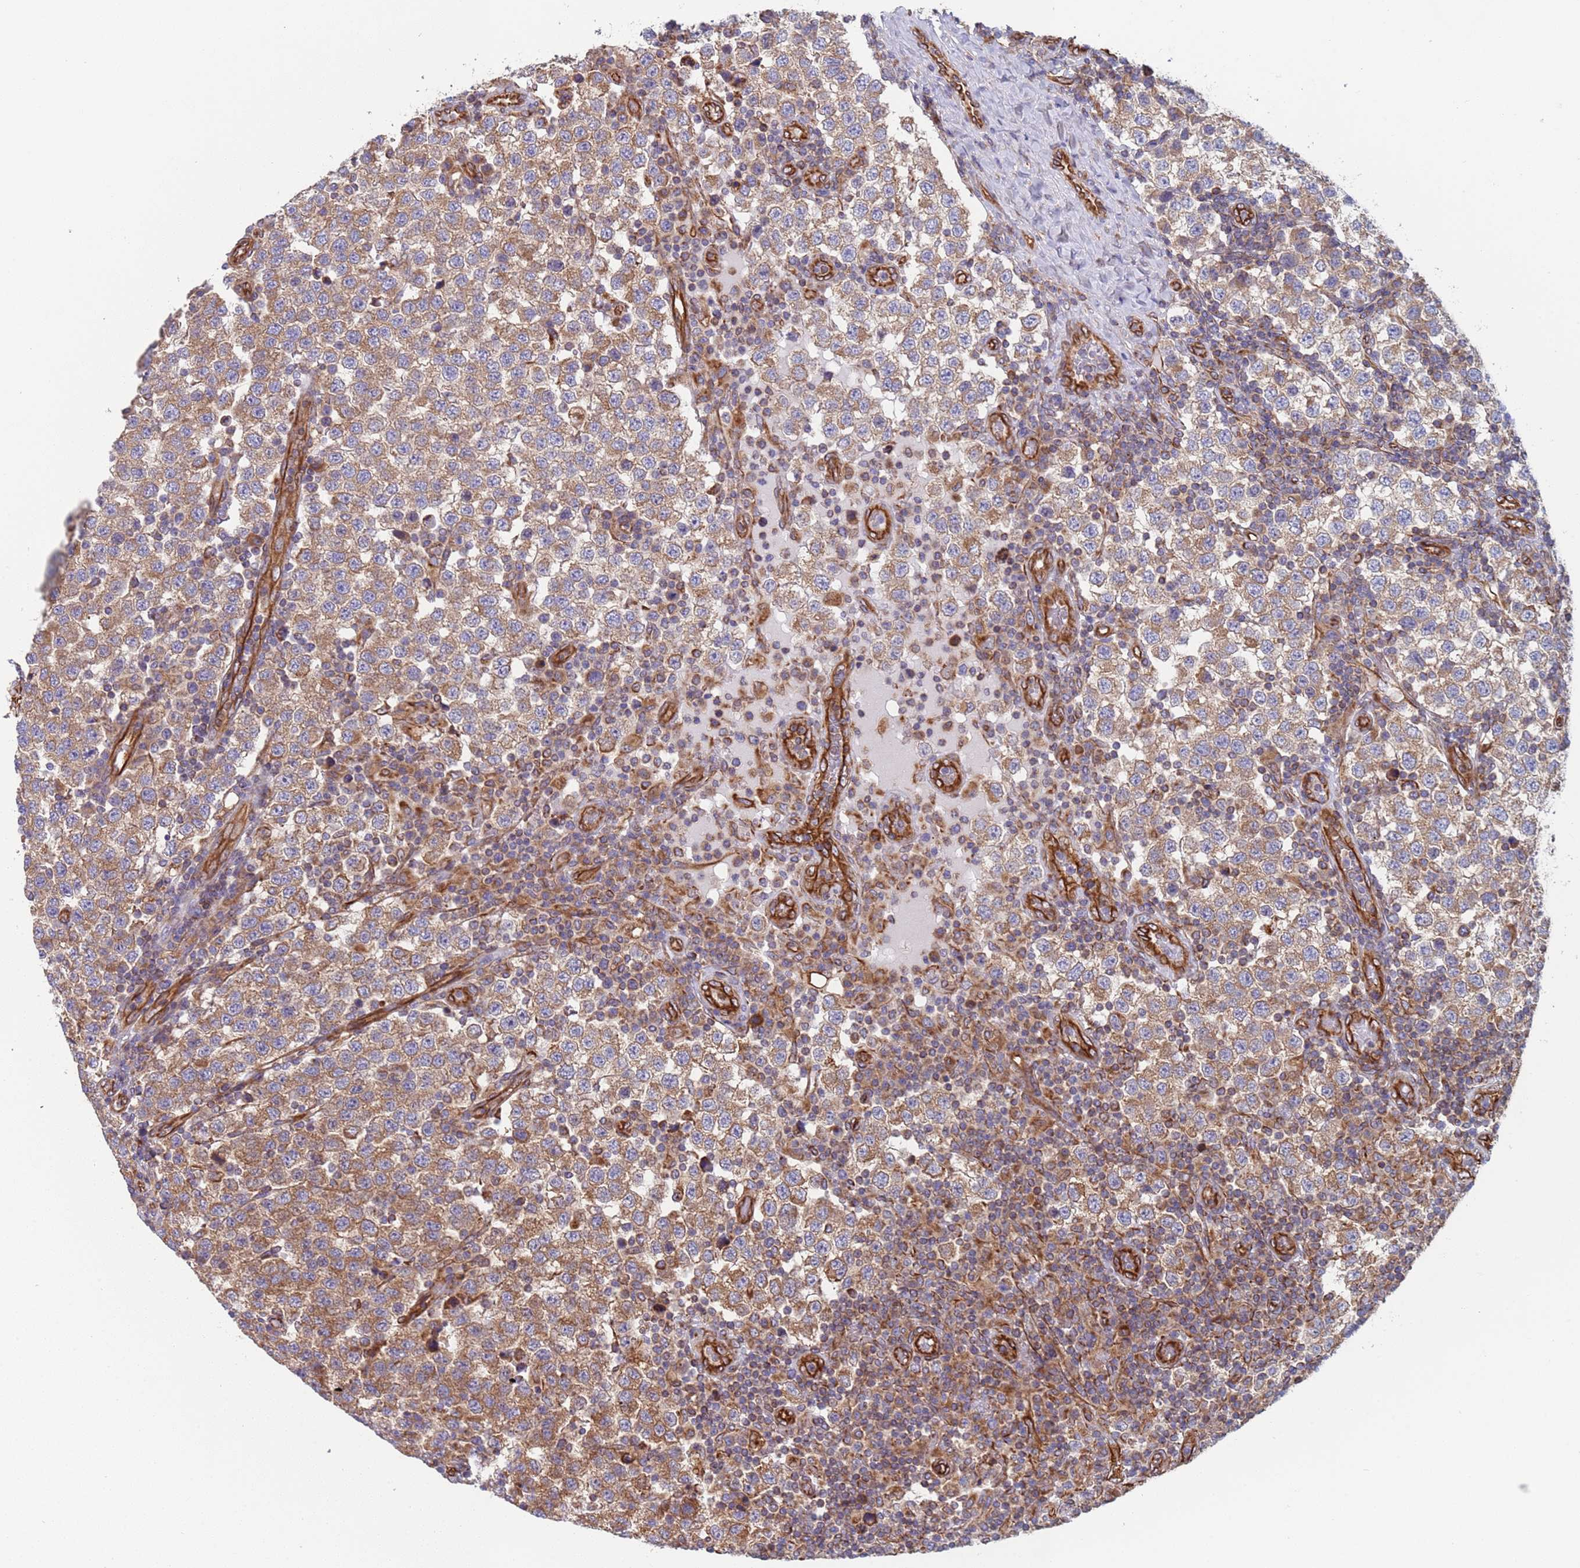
{"staining": {"intensity": "moderate", "quantity": ">75%", "location": "cytoplasmic/membranous"}, "tissue": "testis cancer", "cell_type": "Tumor cells", "image_type": "cancer", "snomed": [{"axis": "morphology", "description": "Seminoma, NOS"}, {"axis": "topography", "description": "Testis"}], "caption": "About >75% of tumor cells in human testis cancer (seminoma) exhibit moderate cytoplasmic/membranous protein staining as visualized by brown immunohistochemical staining.", "gene": "NUDT12", "patient": {"sex": "male", "age": 34}}